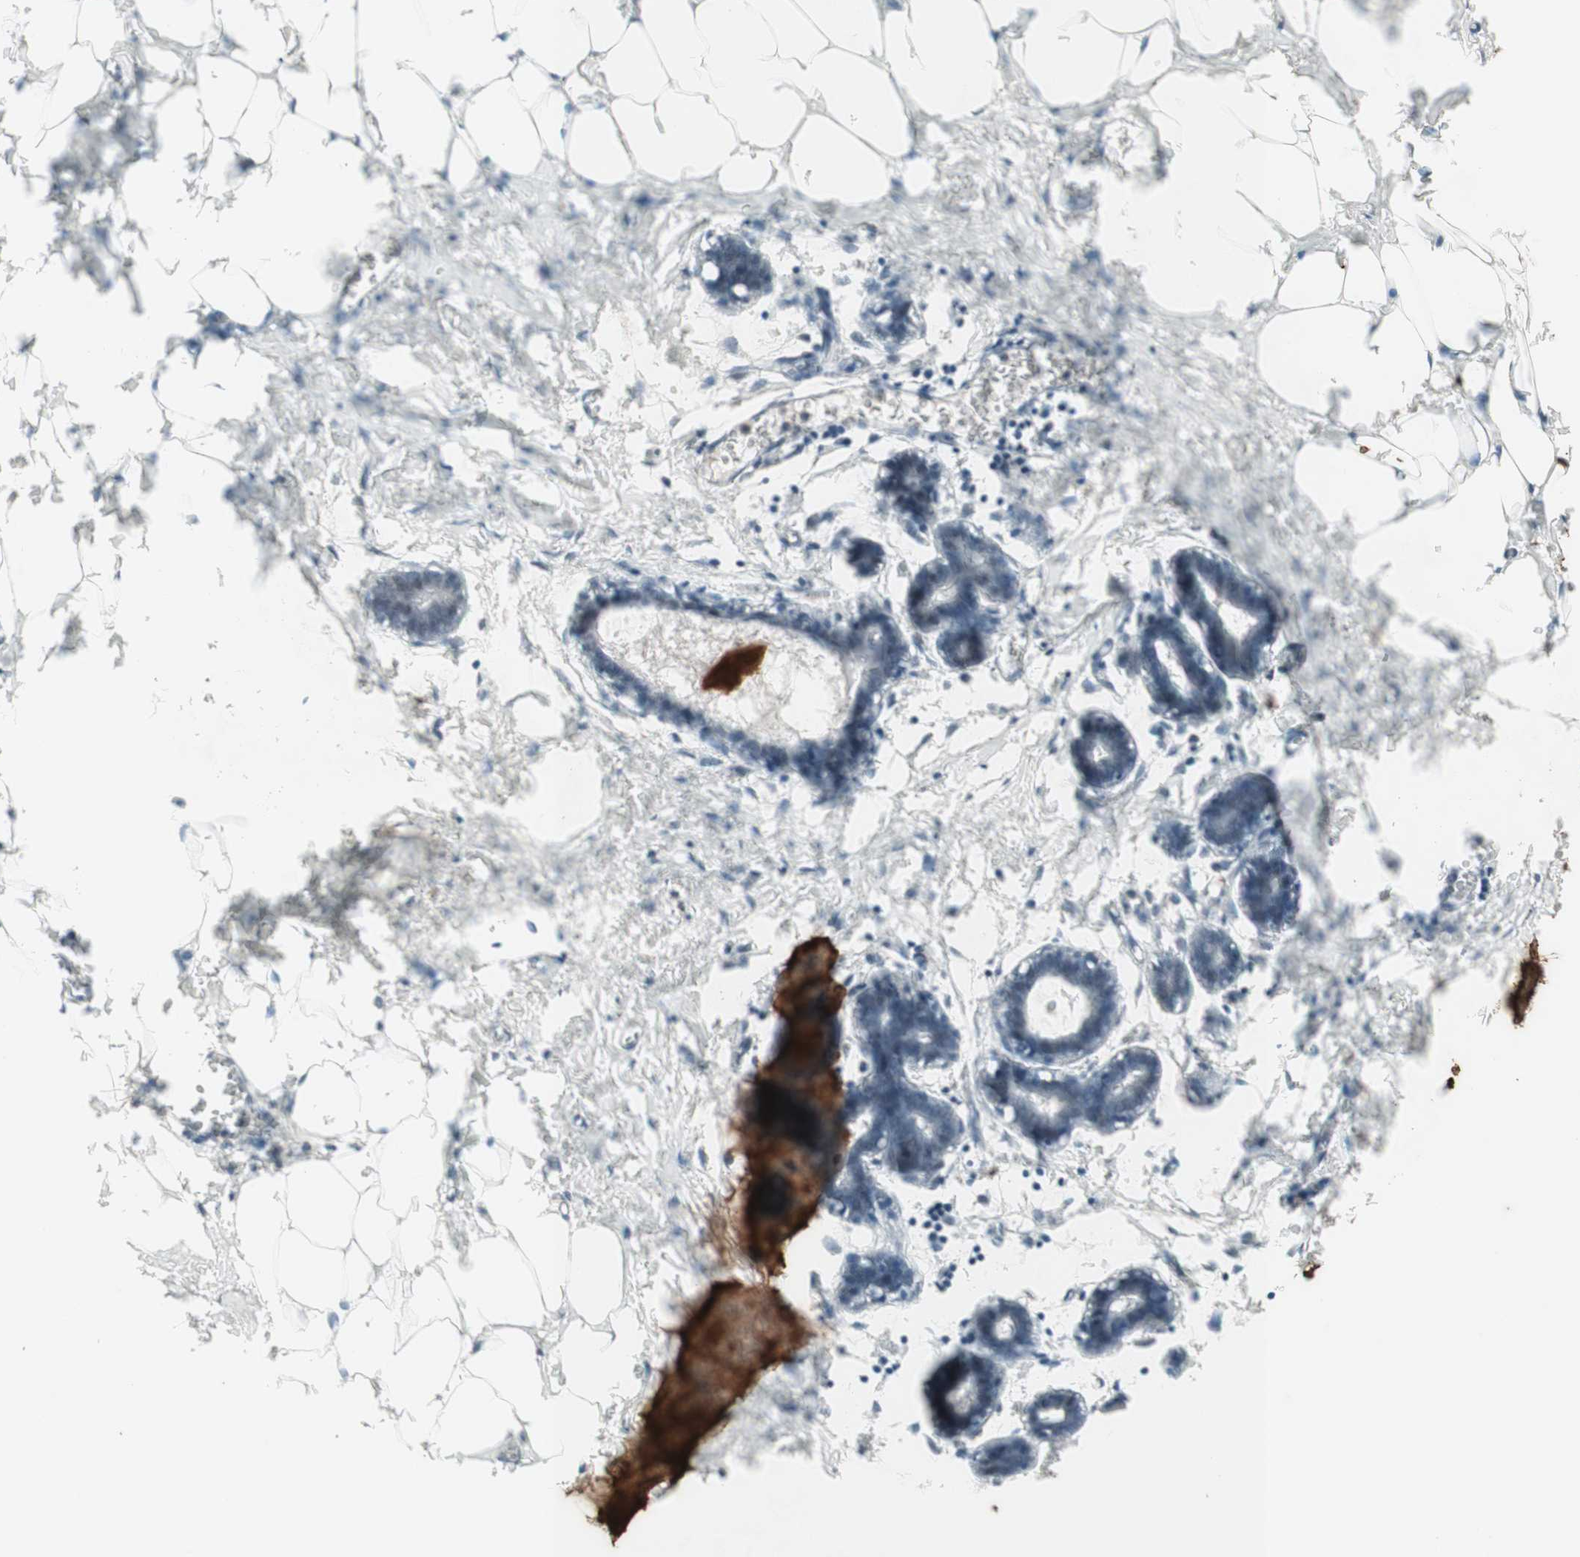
{"staining": {"intensity": "negative", "quantity": "none", "location": "none"}, "tissue": "breast", "cell_type": "Adipocytes", "image_type": "normal", "snomed": [{"axis": "morphology", "description": "Normal tissue, NOS"}, {"axis": "topography", "description": "Breast"}], "caption": "High power microscopy micrograph of an immunohistochemistry micrograph of normal breast, revealing no significant staining in adipocytes.", "gene": "MSH6", "patient": {"sex": "female", "age": 27}}